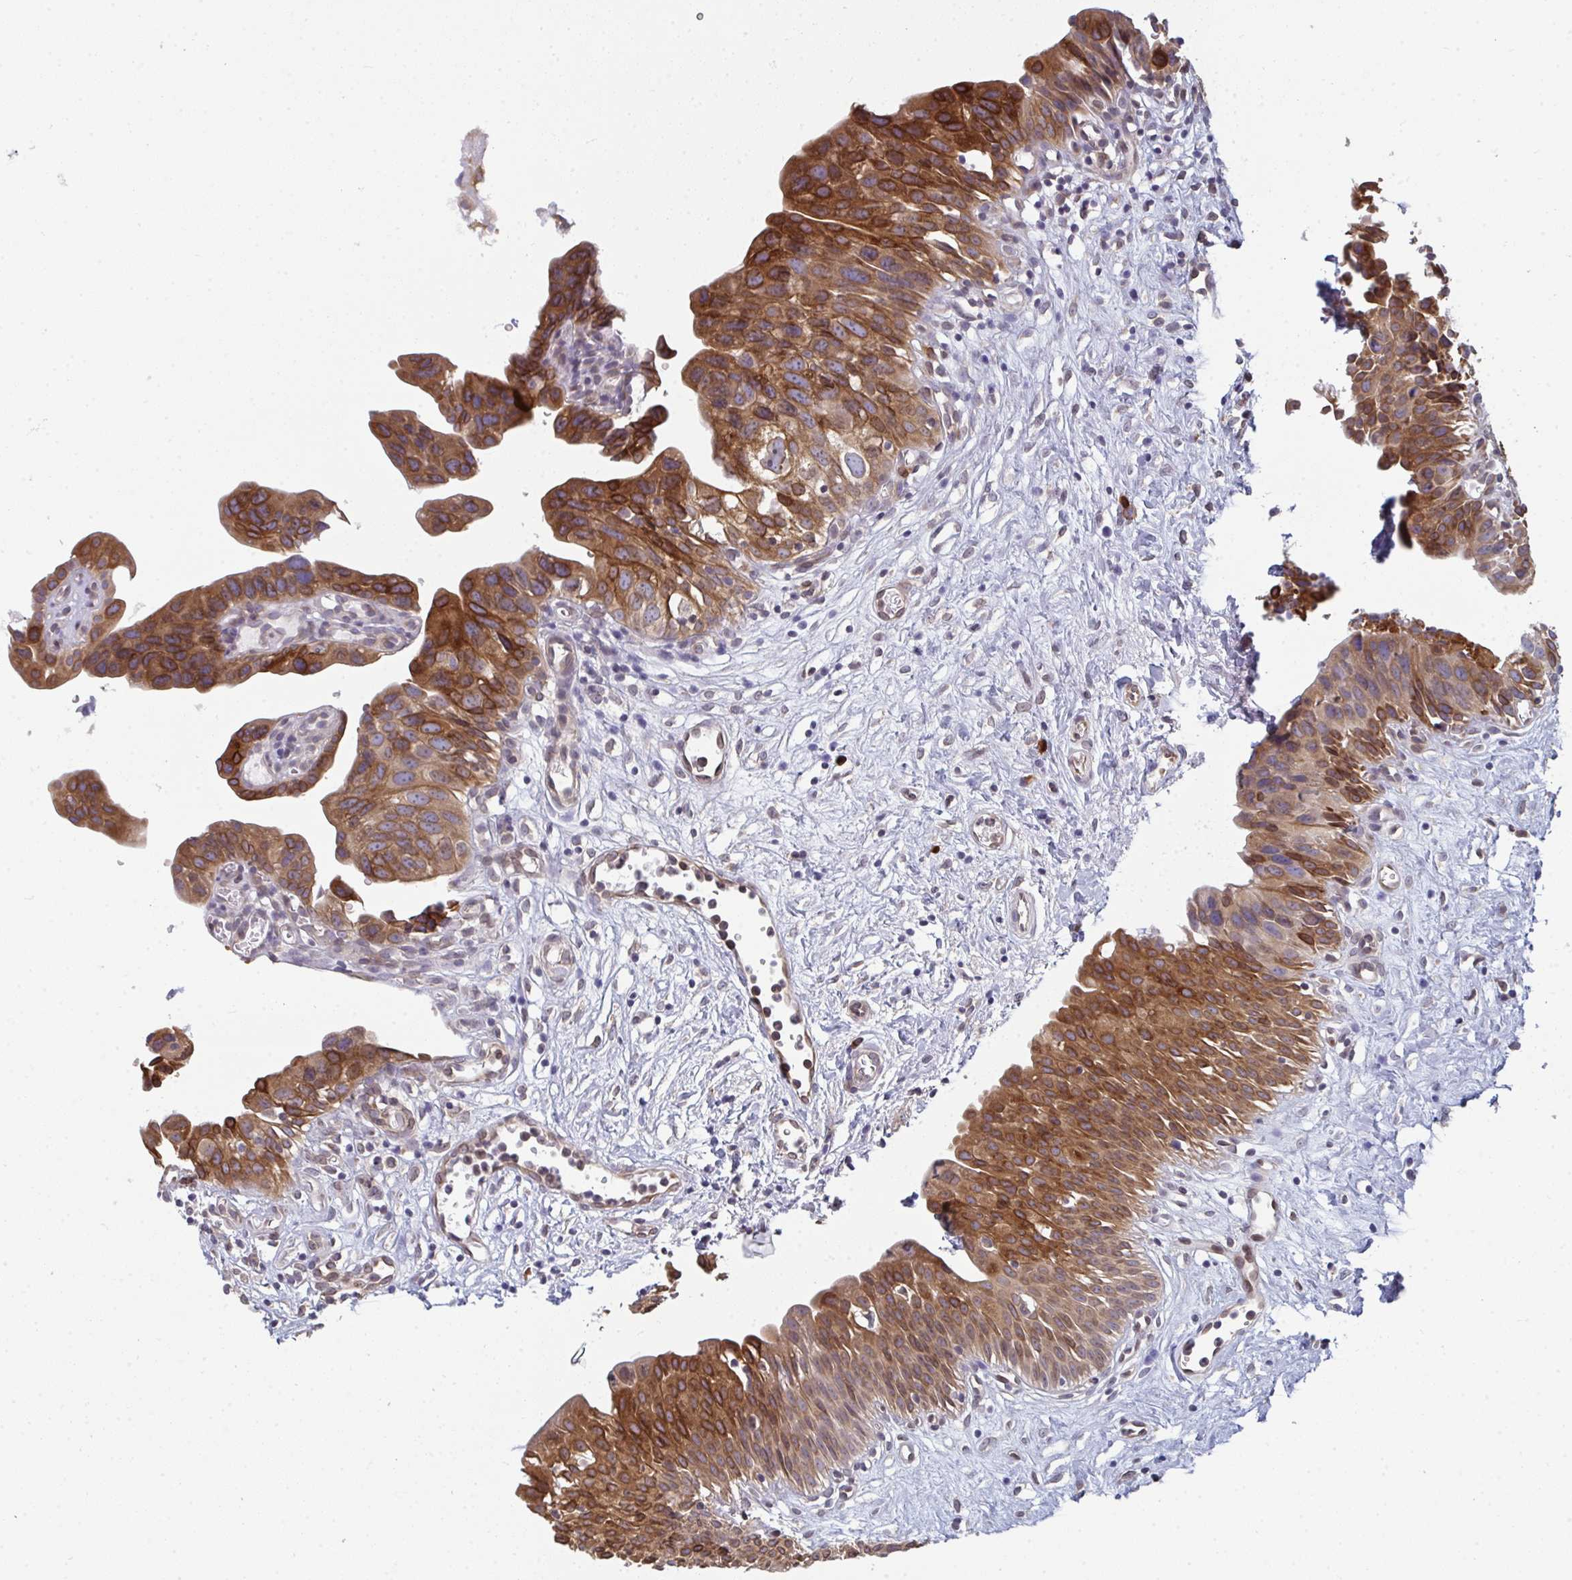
{"staining": {"intensity": "strong", "quantity": "25%-75%", "location": "cytoplasmic/membranous"}, "tissue": "urinary bladder", "cell_type": "Urothelial cells", "image_type": "normal", "snomed": [{"axis": "morphology", "description": "Normal tissue, NOS"}, {"axis": "topography", "description": "Urinary bladder"}], "caption": "Protein expression analysis of benign urinary bladder exhibits strong cytoplasmic/membranous staining in approximately 25%-75% of urothelial cells. The staining is performed using DAB (3,3'-diaminobenzidine) brown chromogen to label protein expression. The nuclei are counter-stained blue using hematoxylin.", "gene": "LYSMD4", "patient": {"sex": "male", "age": 51}}